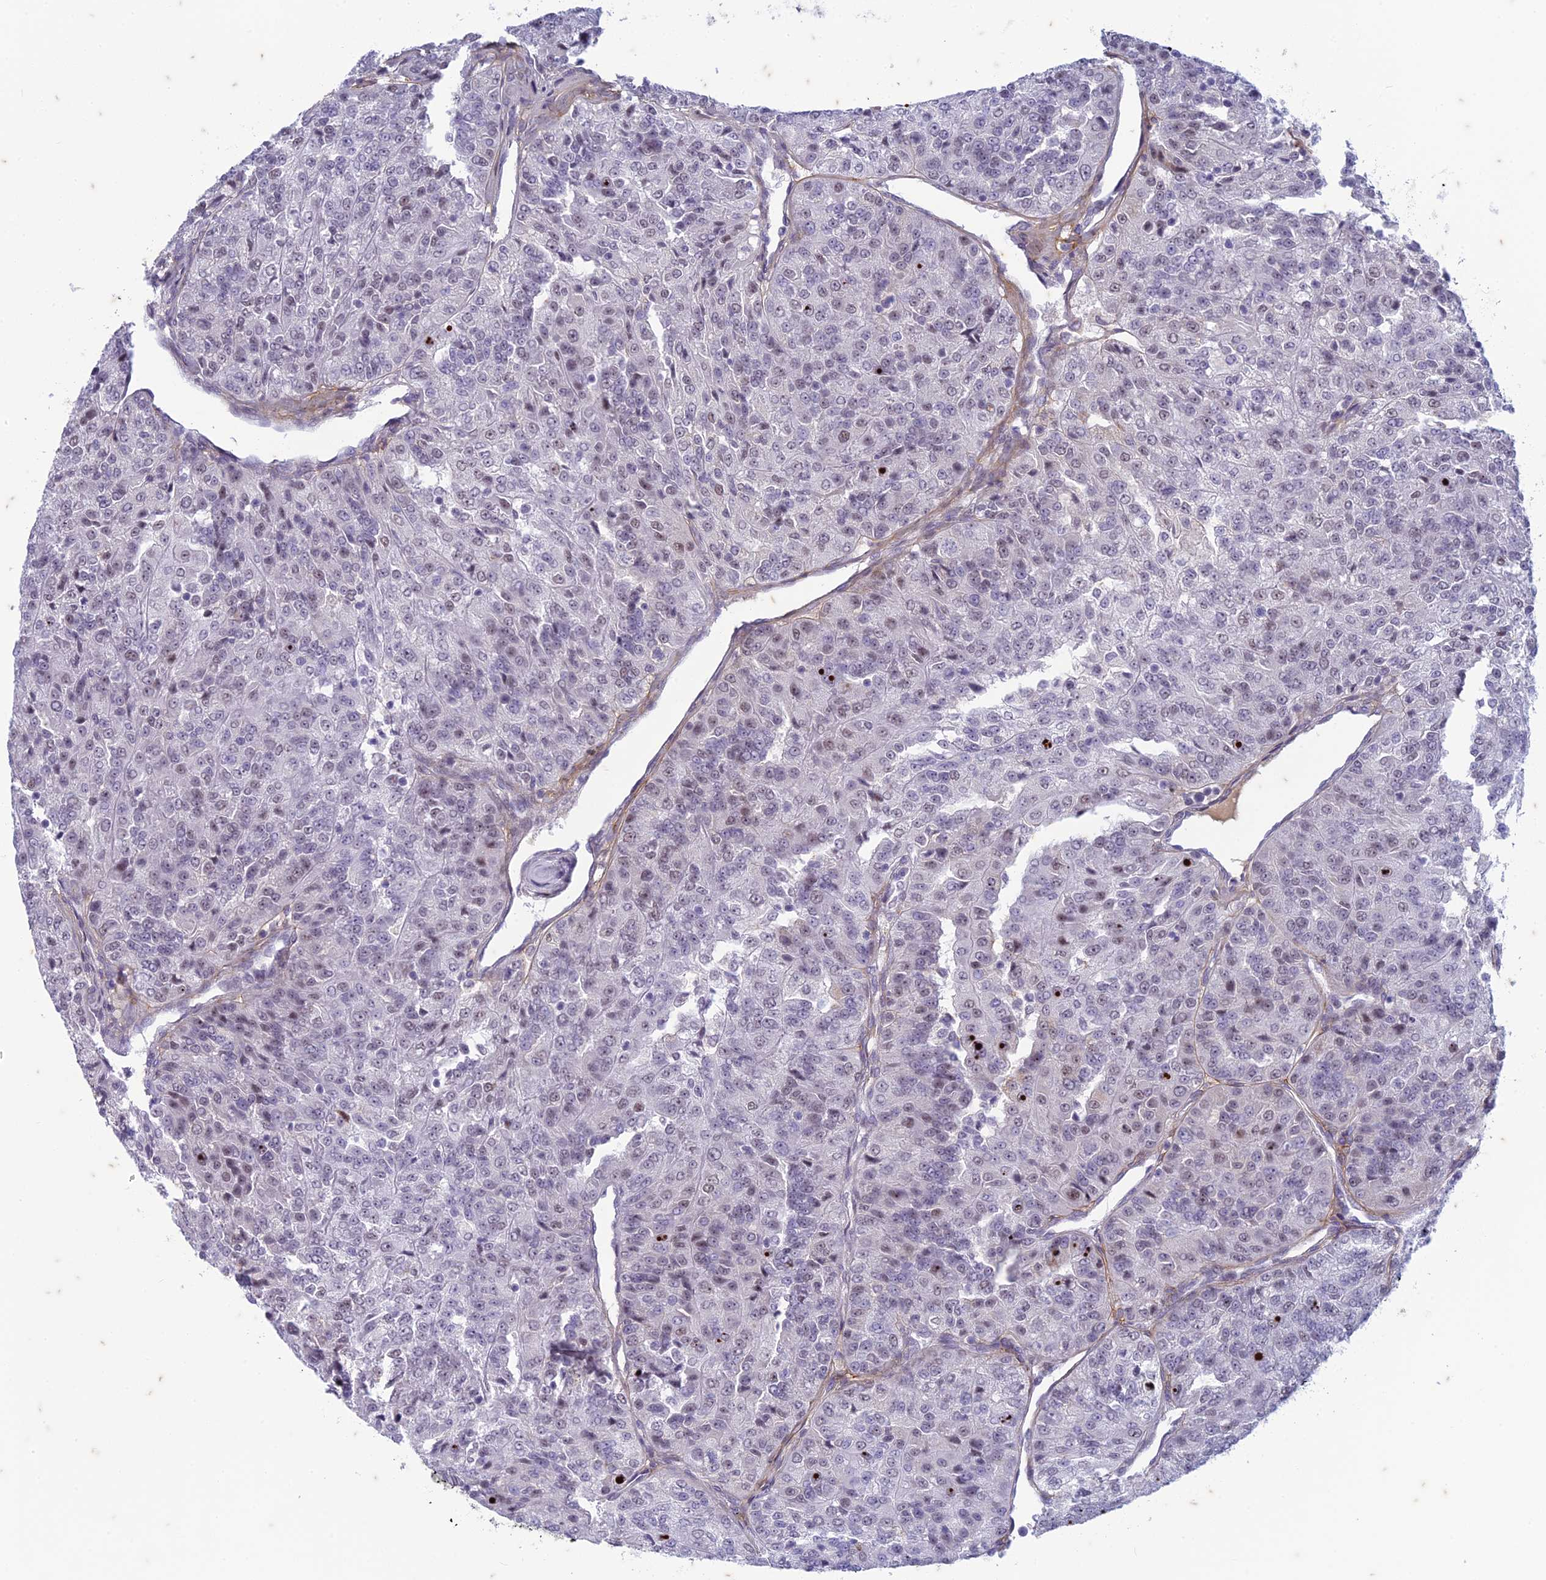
{"staining": {"intensity": "weak", "quantity": "<25%", "location": "nuclear"}, "tissue": "renal cancer", "cell_type": "Tumor cells", "image_type": "cancer", "snomed": [{"axis": "morphology", "description": "Adenocarcinoma, NOS"}, {"axis": "topography", "description": "Kidney"}], "caption": "High magnification brightfield microscopy of renal cancer stained with DAB (3,3'-diaminobenzidine) (brown) and counterstained with hematoxylin (blue): tumor cells show no significant expression. Nuclei are stained in blue.", "gene": "PABPN1L", "patient": {"sex": "female", "age": 63}}